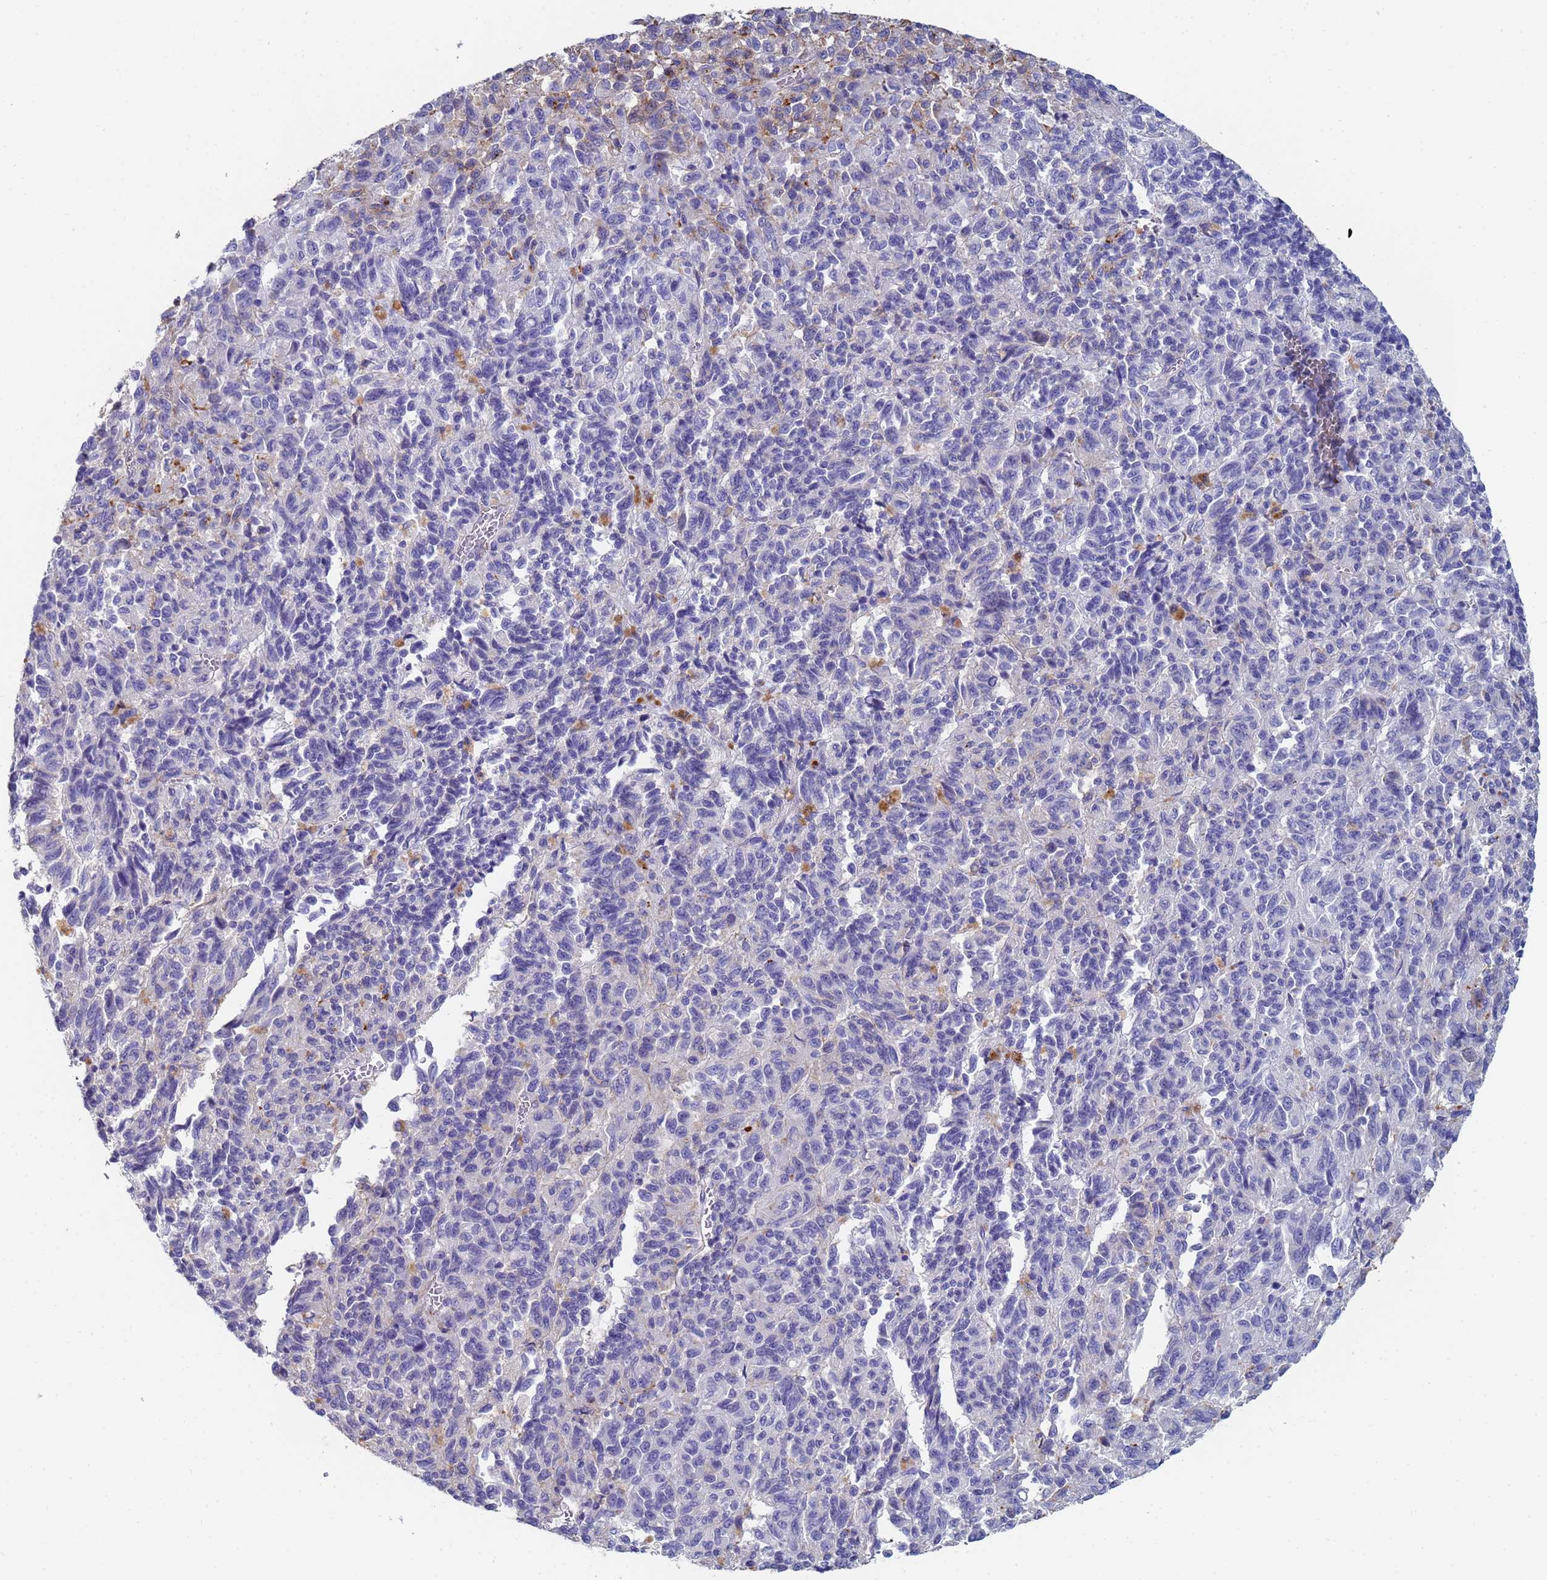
{"staining": {"intensity": "weak", "quantity": "<25%", "location": "cytoplasmic/membranous"}, "tissue": "melanoma", "cell_type": "Tumor cells", "image_type": "cancer", "snomed": [{"axis": "morphology", "description": "Malignant melanoma, Metastatic site"}, {"axis": "topography", "description": "Lung"}], "caption": "High magnification brightfield microscopy of malignant melanoma (metastatic site) stained with DAB (brown) and counterstained with hematoxylin (blue): tumor cells show no significant expression.", "gene": "ABCA8", "patient": {"sex": "male", "age": 64}}